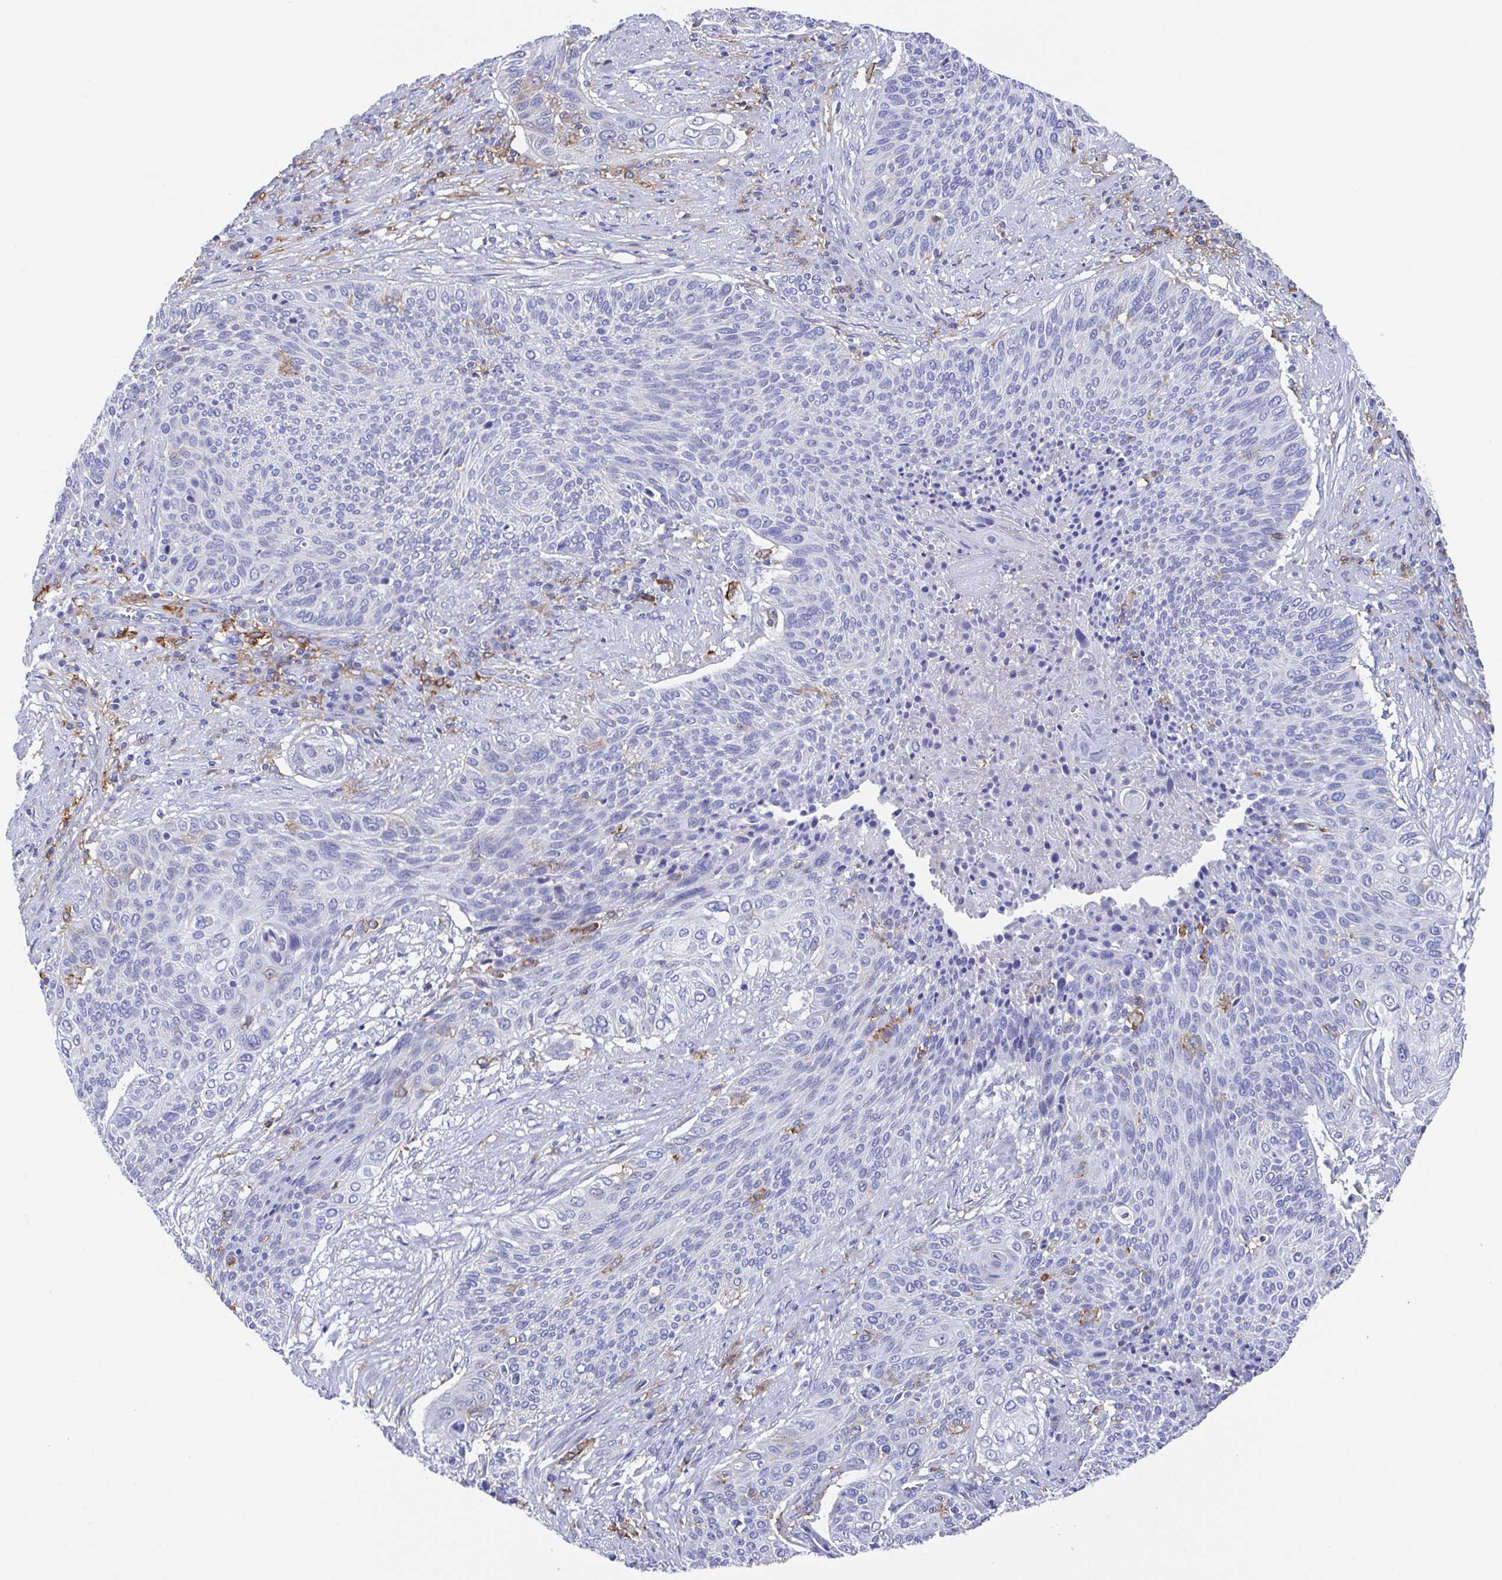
{"staining": {"intensity": "negative", "quantity": "none", "location": "none"}, "tissue": "cervical cancer", "cell_type": "Tumor cells", "image_type": "cancer", "snomed": [{"axis": "morphology", "description": "Squamous cell carcinoma, NOS"}, {"axis": "topography", "description": "Cervix"}], "caption": "Immunohistochemical staining of human cervical squamous cell carcinoma demonstrates no significant staining in tumor cells. (DAB (3,3'-diaminobenzidine) immunohistochemistry, high magnification).", "gene": "FCGR3A", "patient": {"sex": "female", "age": 31}}